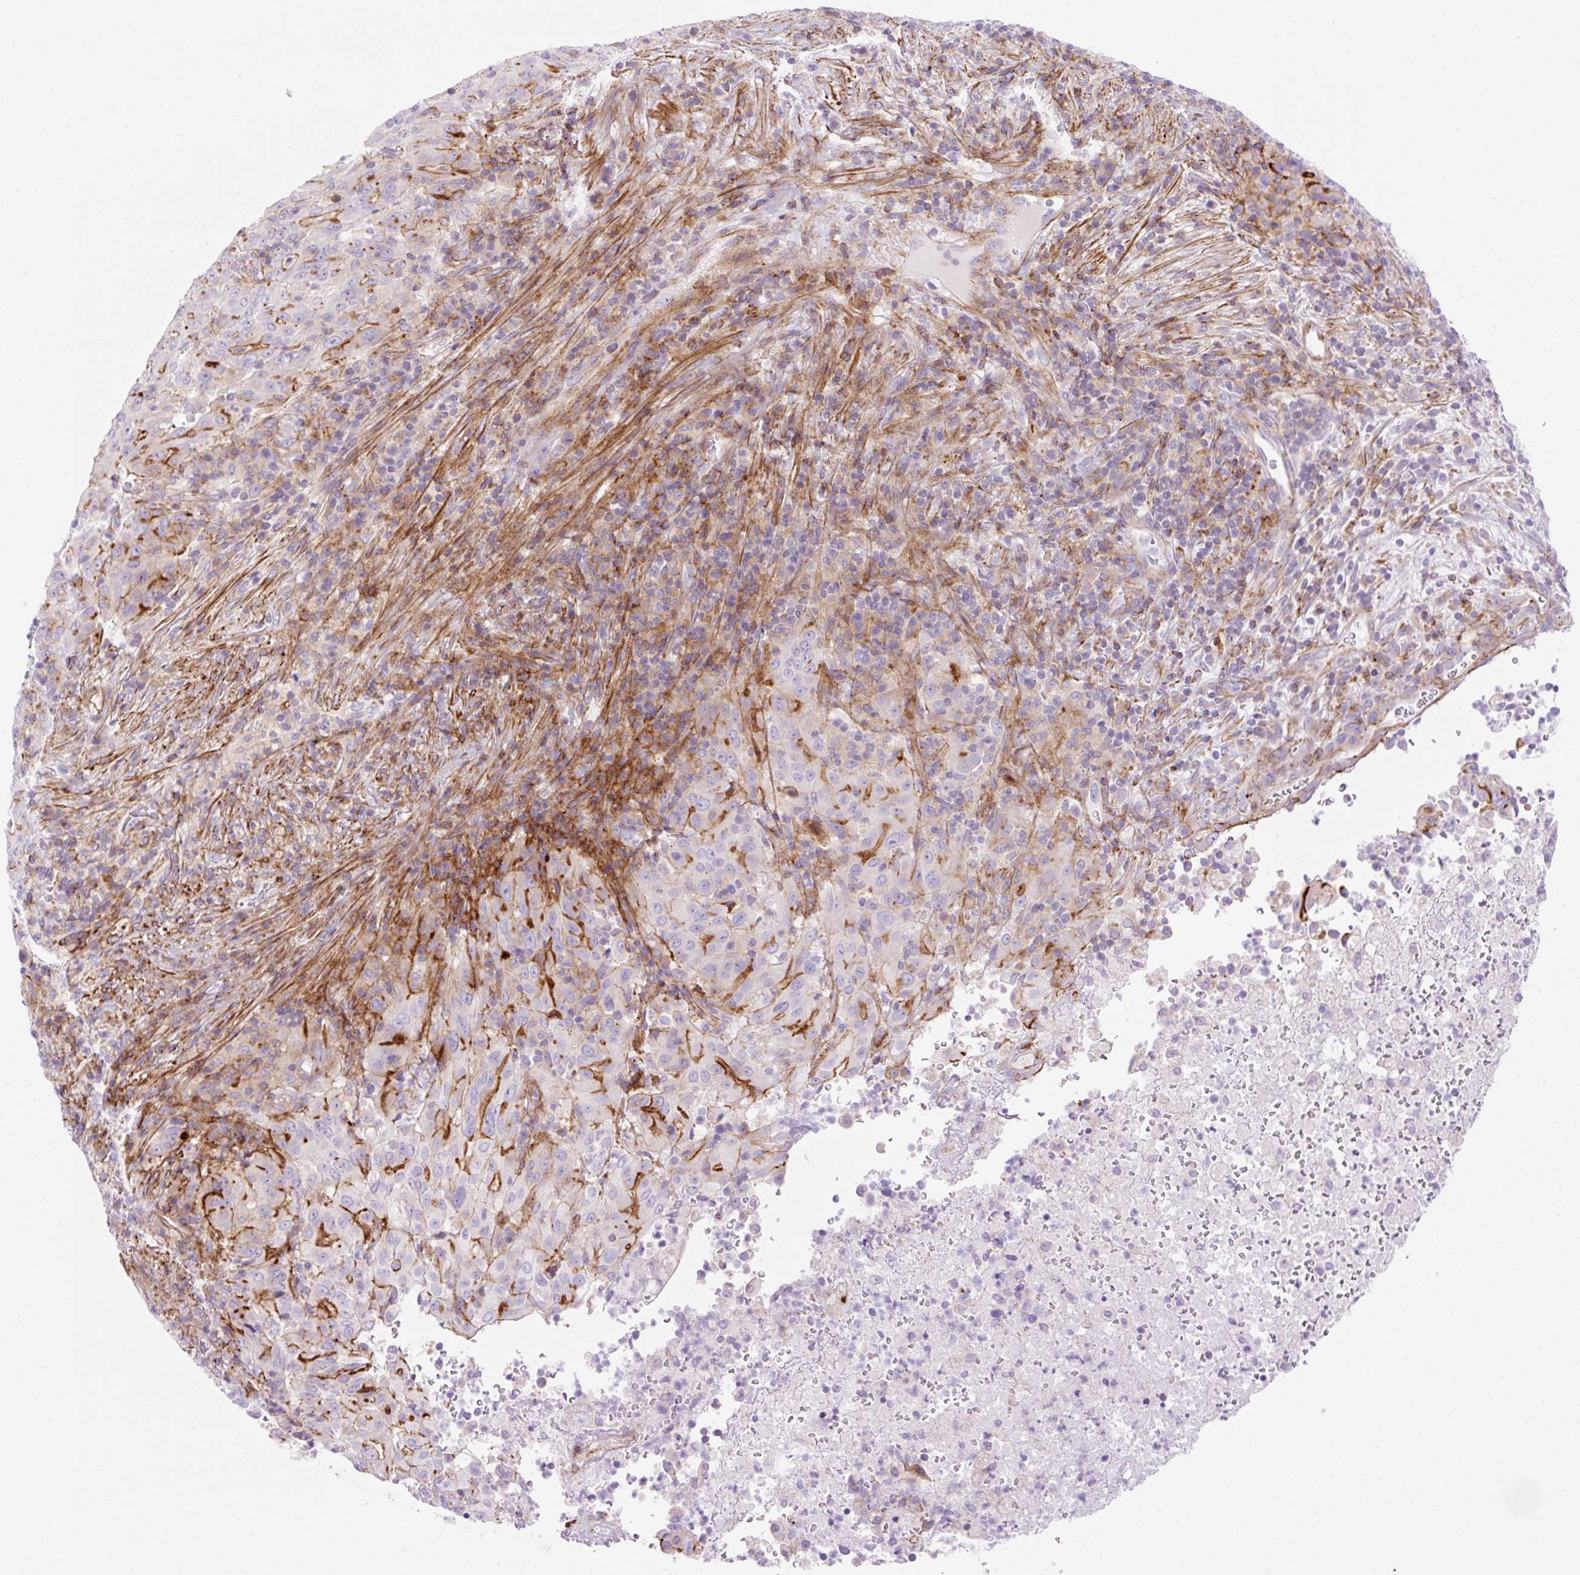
{"staining": {"intensity": "strong", "quantity": "25%-75%", "location": "cytoplasmic/membranous"}, "tissue": "pancreatic cancer", "cell_type": "Tumor cells", "image_type": "cancer", "snomed": [{"axis": "morphology", "description": "Adenocarcinoma, NOS"}, {"axis": "topography", "description": "Pancreas"}], "caption": "Strong cytoplasmic/membranous positivity is present in approximately 25%-75% of tumor cells in pancreatic adenocarcinoma.", "gene": "CORO7-PAM16", "patient": {"sex": "male", "age": 63}}